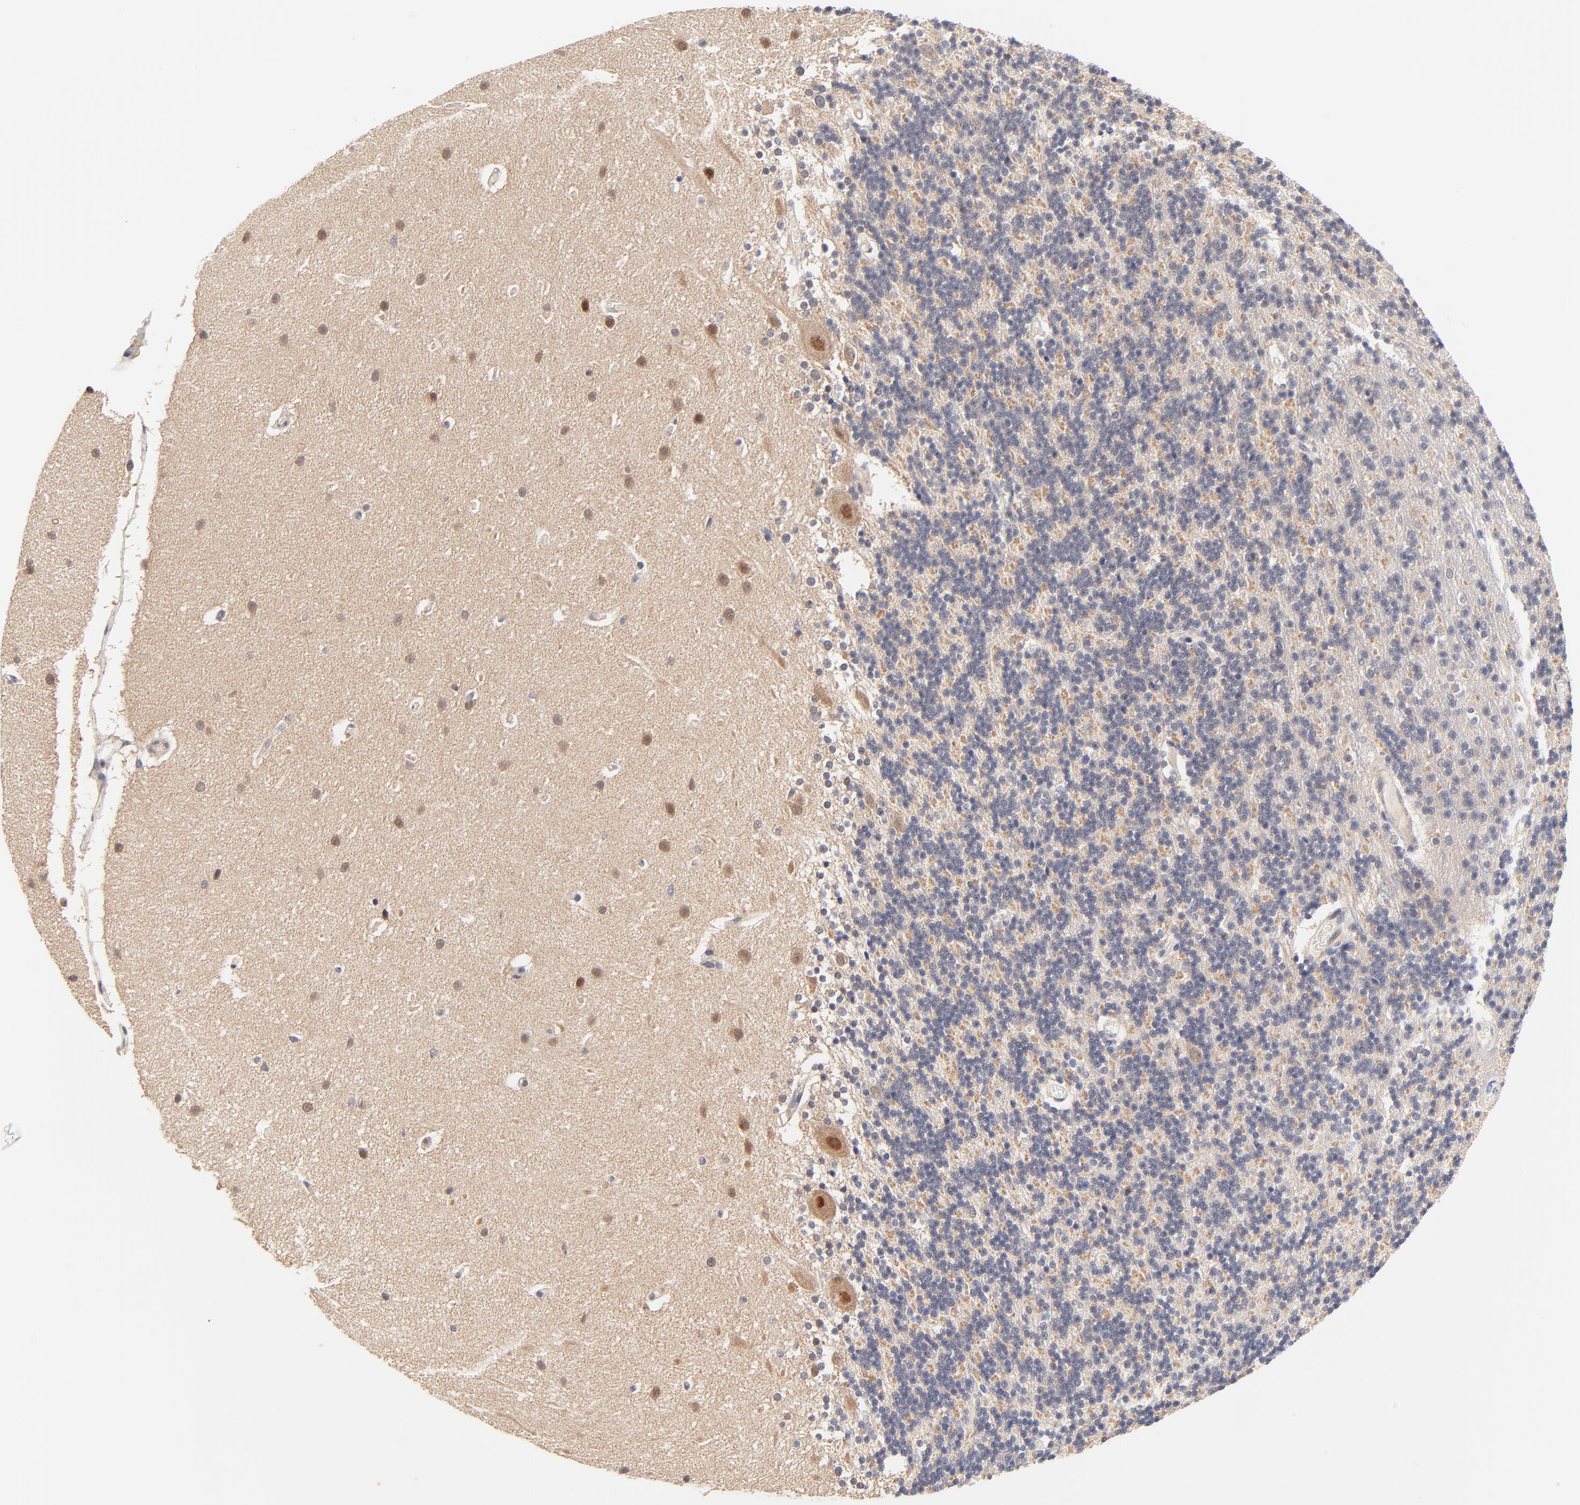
{"staining": {"intensity": "negative", "quantity": "none", "location": "none"}, "tissue": "cerebellum", "cell_type": "Cells in granular layer", "image_type": "normal", "snomed": [{"axis": "morphology", "description": "Normal tissue, NOS"}, {"axis": "topography", "description": "Cerebellum"}], "caption": "Immunohistochemical staining of benign cerebellum shows no significant expression in cells in granular layer. (Immunohistochemistry, brightfield microscopy, high magnification).", "gene": "TXNL1", "patient": {"sex": "female", "age": 54}}